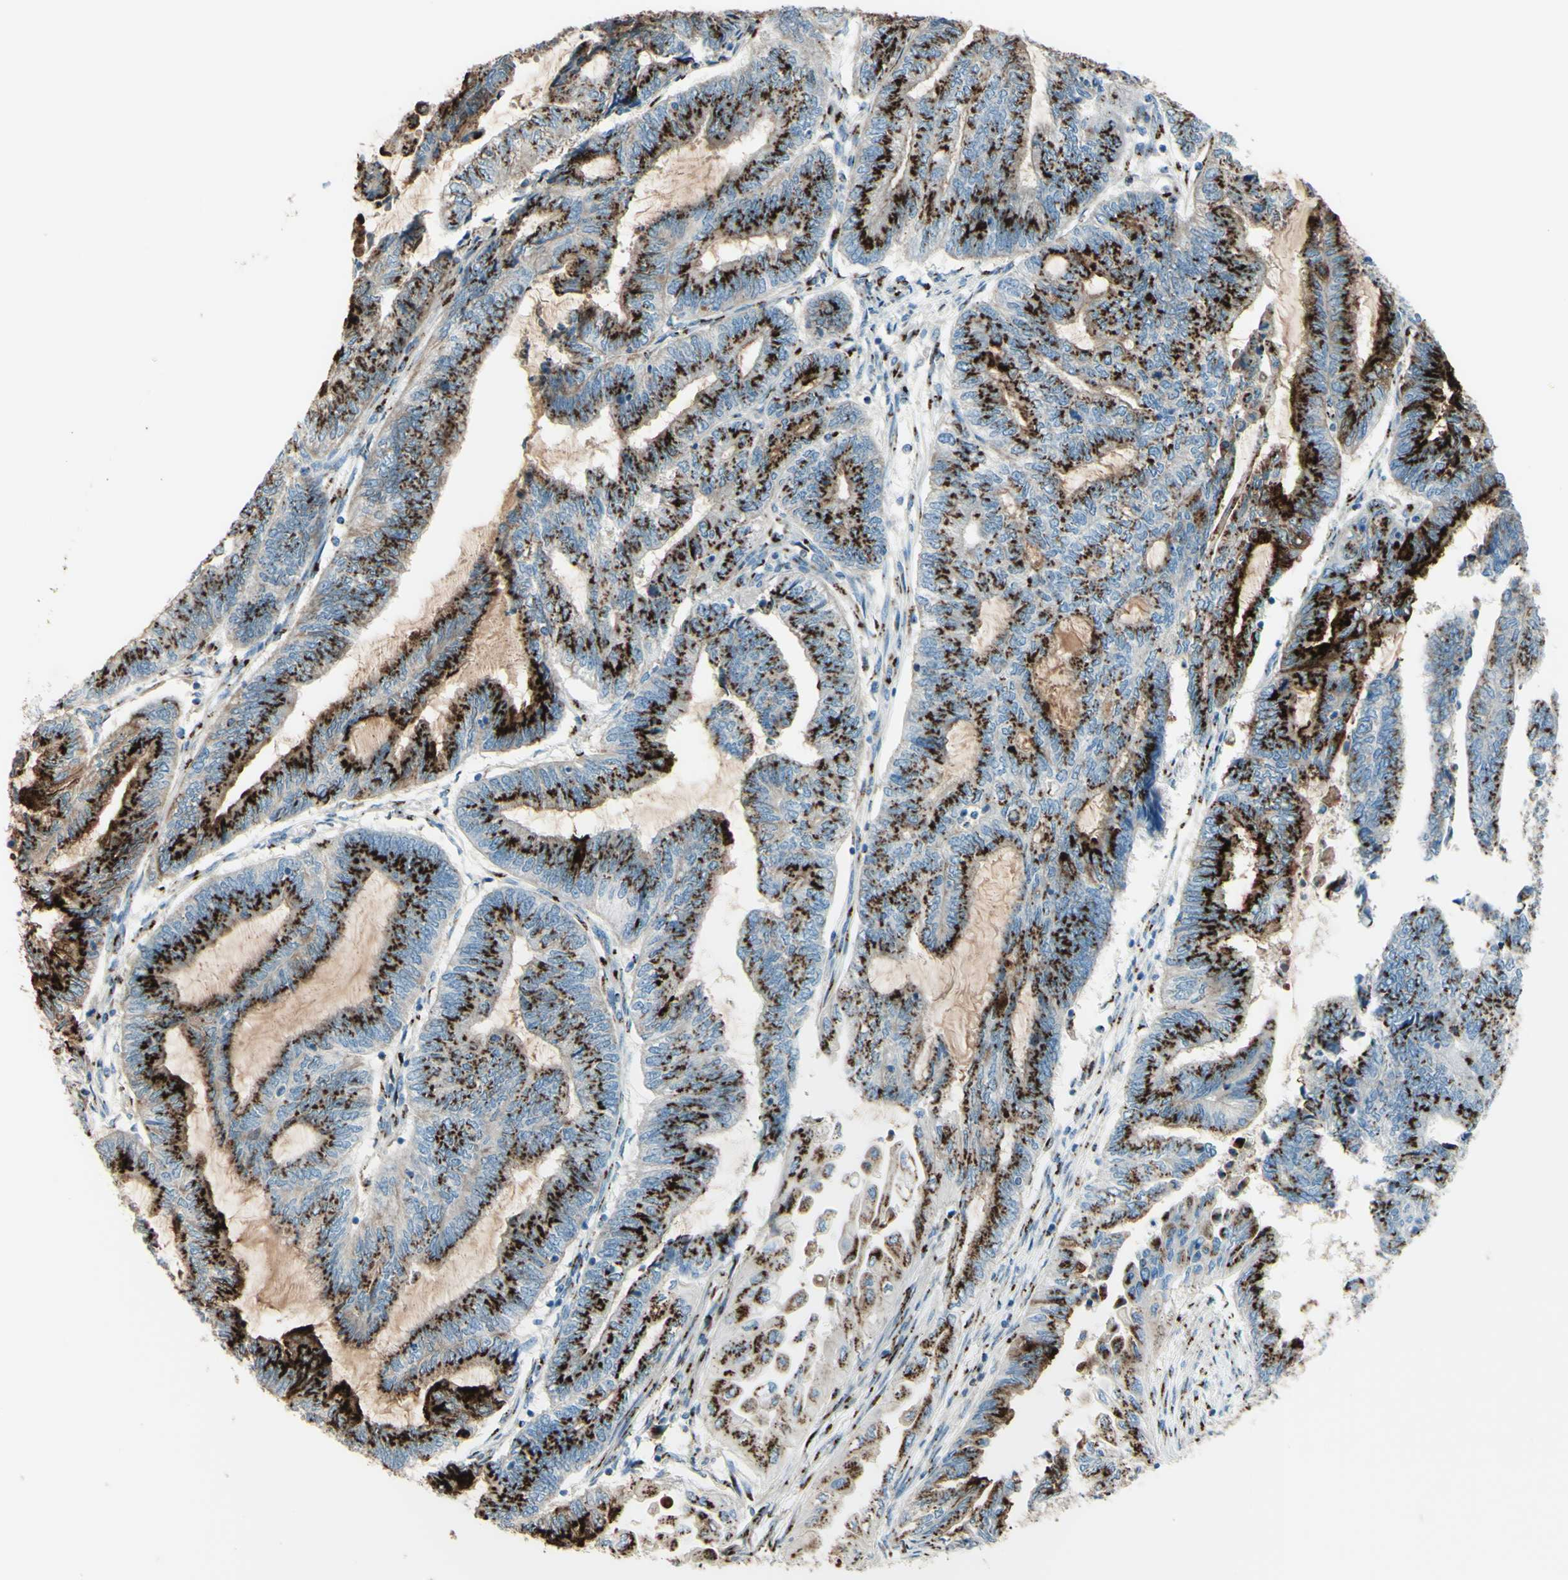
{"staining": {"intensity": "strong", "quantity": ">75%", "location": "cytoplasmic/membranous"}, "tissue": "endometrial cancer", "cell_type": "Tumor cells", "image_type": "cancer", "snomed": [{"axis": "morphology", "description": "Adenocarcinoma, NOS"}, {"axis": "topography", "description": "Uterus"}, {"axis": "topography", "description": "Endometrium"}], "caption": "An immunohistochemistry (IHC) image of neoplastic tissue is shown. Protein staining in brown shows strong cytoplasmic/membranous positivity in endometrial cancer within tumor cells. The protein of interest is shown in brown color, while the nuclei are stained blue.", "gene": "B4GALT1", "patient": {"sex": "female", "age": 70}}